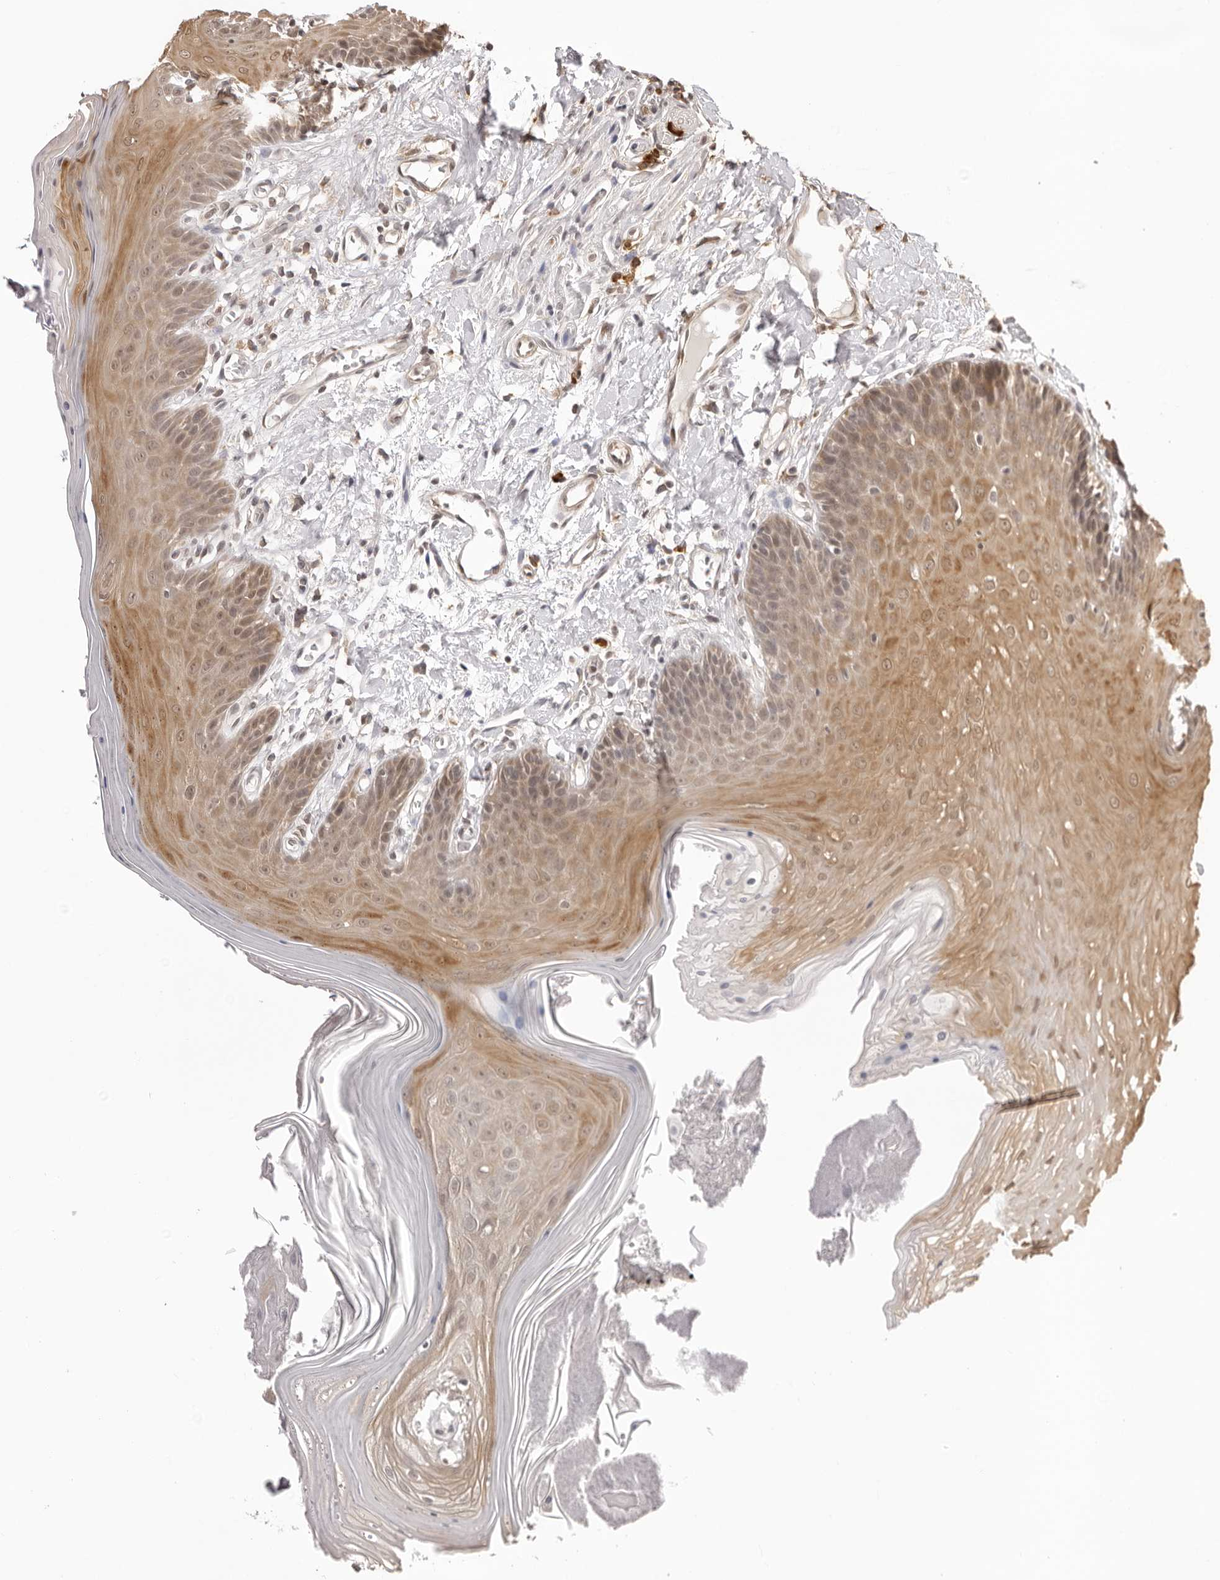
{"staining": {"intensity": "moderate", "quantity": ">75%", "location": "cytoplasmic/membranous,nuclear"}, "tissue": "oral mucosa", "cell_type": "Squamous epithelial cells", "image_type": "normal", "snomed": [{"axis": "morphology", "description": "Normal tissue, NOS"}, {"axis": "morphology", "description": "Squamous cell carcinoma, NOS"}, {"axis": "topography", "description": "Skeletal muscle"}, {"axis": "topography", "description": "Oral tissue"}, {"axis": "topography", "description": "Salivary gland"}, {"axis": "topography", "description": "Head-Neck"}], "caption": "Squamous epithelial cells demonstrate moderate cytoplasmic/membranous,nuclear positivity in approximately >75% of cells in benign oral mucosa. (Stains: DAB (3,3'-diaminobenzidine) in brown, nuclei in blue, Microscopy: brightfield microscopy at high magnification).", "gene": "ZC3H11A", "patient": {"sex": "male", "age": 54}}